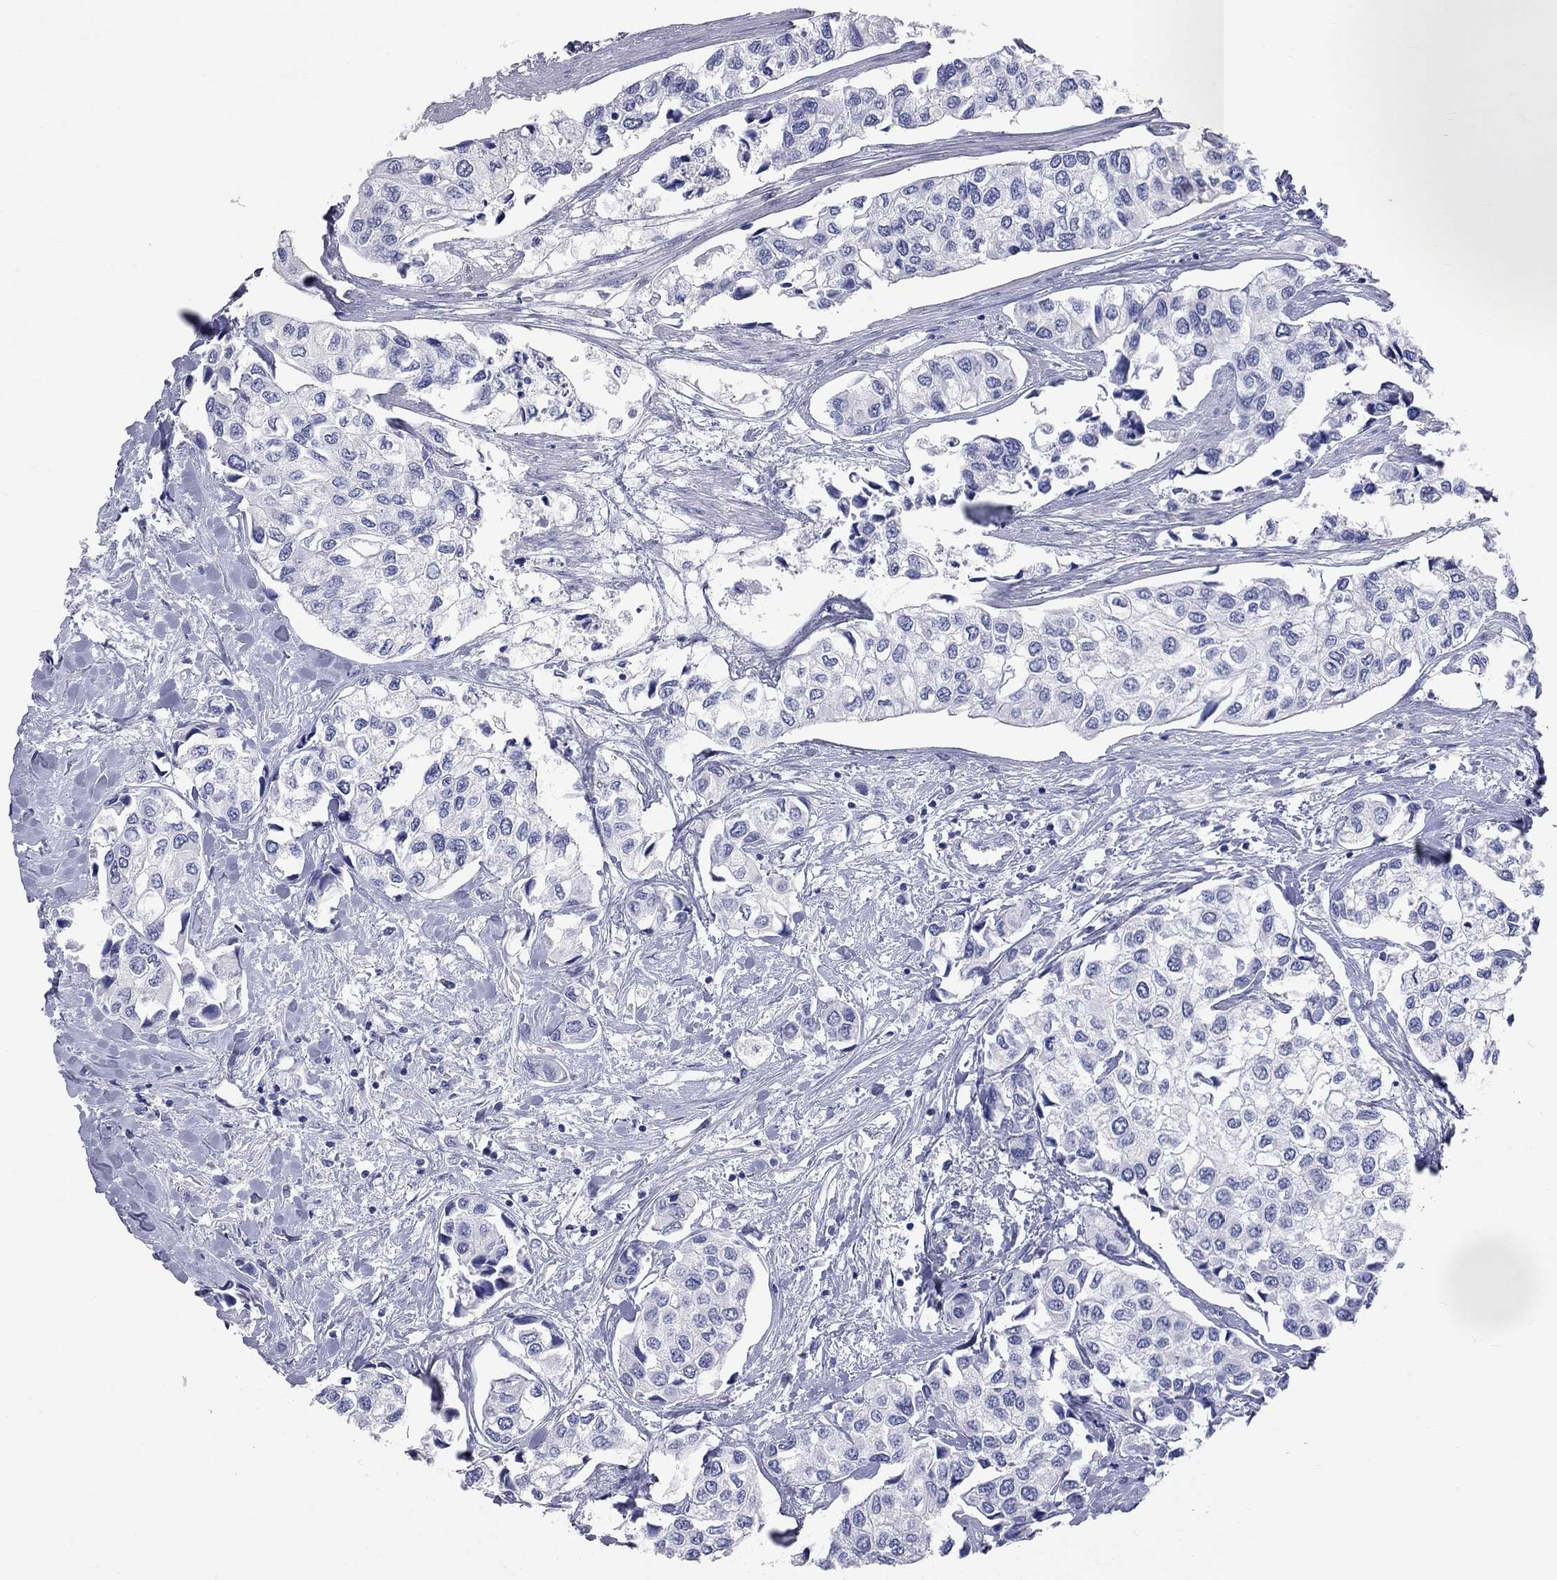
{"staining": {"intensity": "negative", "quantity": "none", "location": "none"}, "tissue": "urothelial cancer", "cell_type": "Tumor cells", "image_type": "cancer", "snomed": [{"axis": "morphology", "description": "Urothelial carcinoma, High grade"}, {"axis": "topography", "description": "Urinary bladder"}], "caption": "Tumor cells are negative for brown protein staining in high-grade urothelial carcinoma. (DAB IHC visualized using brightfield microscopy, high magnification).", "gene": "OPRK1", "patient": {"sex": "male", "age": 73}}